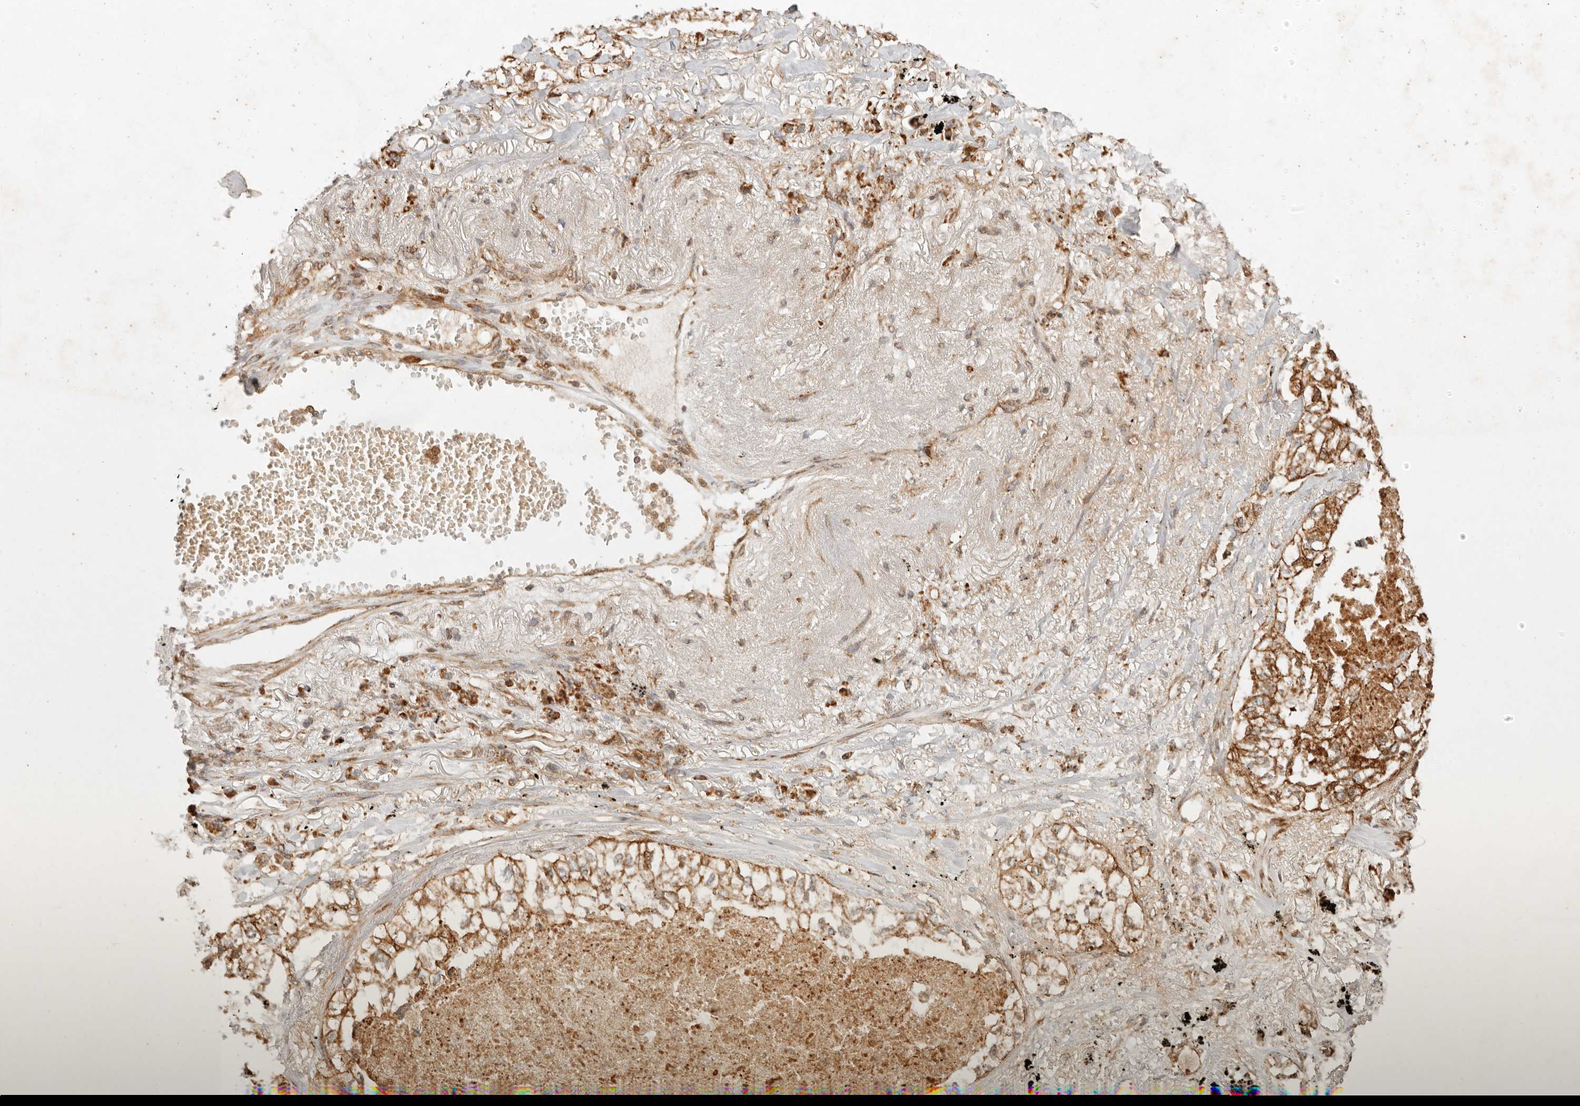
{"staining": {"intensity": "moderate", "quantity": ">75%", "location": "cytoplasmic/membranous"}, "tissue": "lung cancer", "cell_type": "Tumor cells", "image_type": "cancer", "snomed": [{"axis": "morphology", "description": "Adenocarcinoma, NOS"}, {"axis": "topography", "description": "Lung"}], "caption": "Human lung adenocarcinoma stained with a brown dye shows moderate cytoplasmic/membranous positive expression in approximately >75% of tumor cells.", "gene": "KLHL38", "patient": {"sex": "male", "age": 65}}